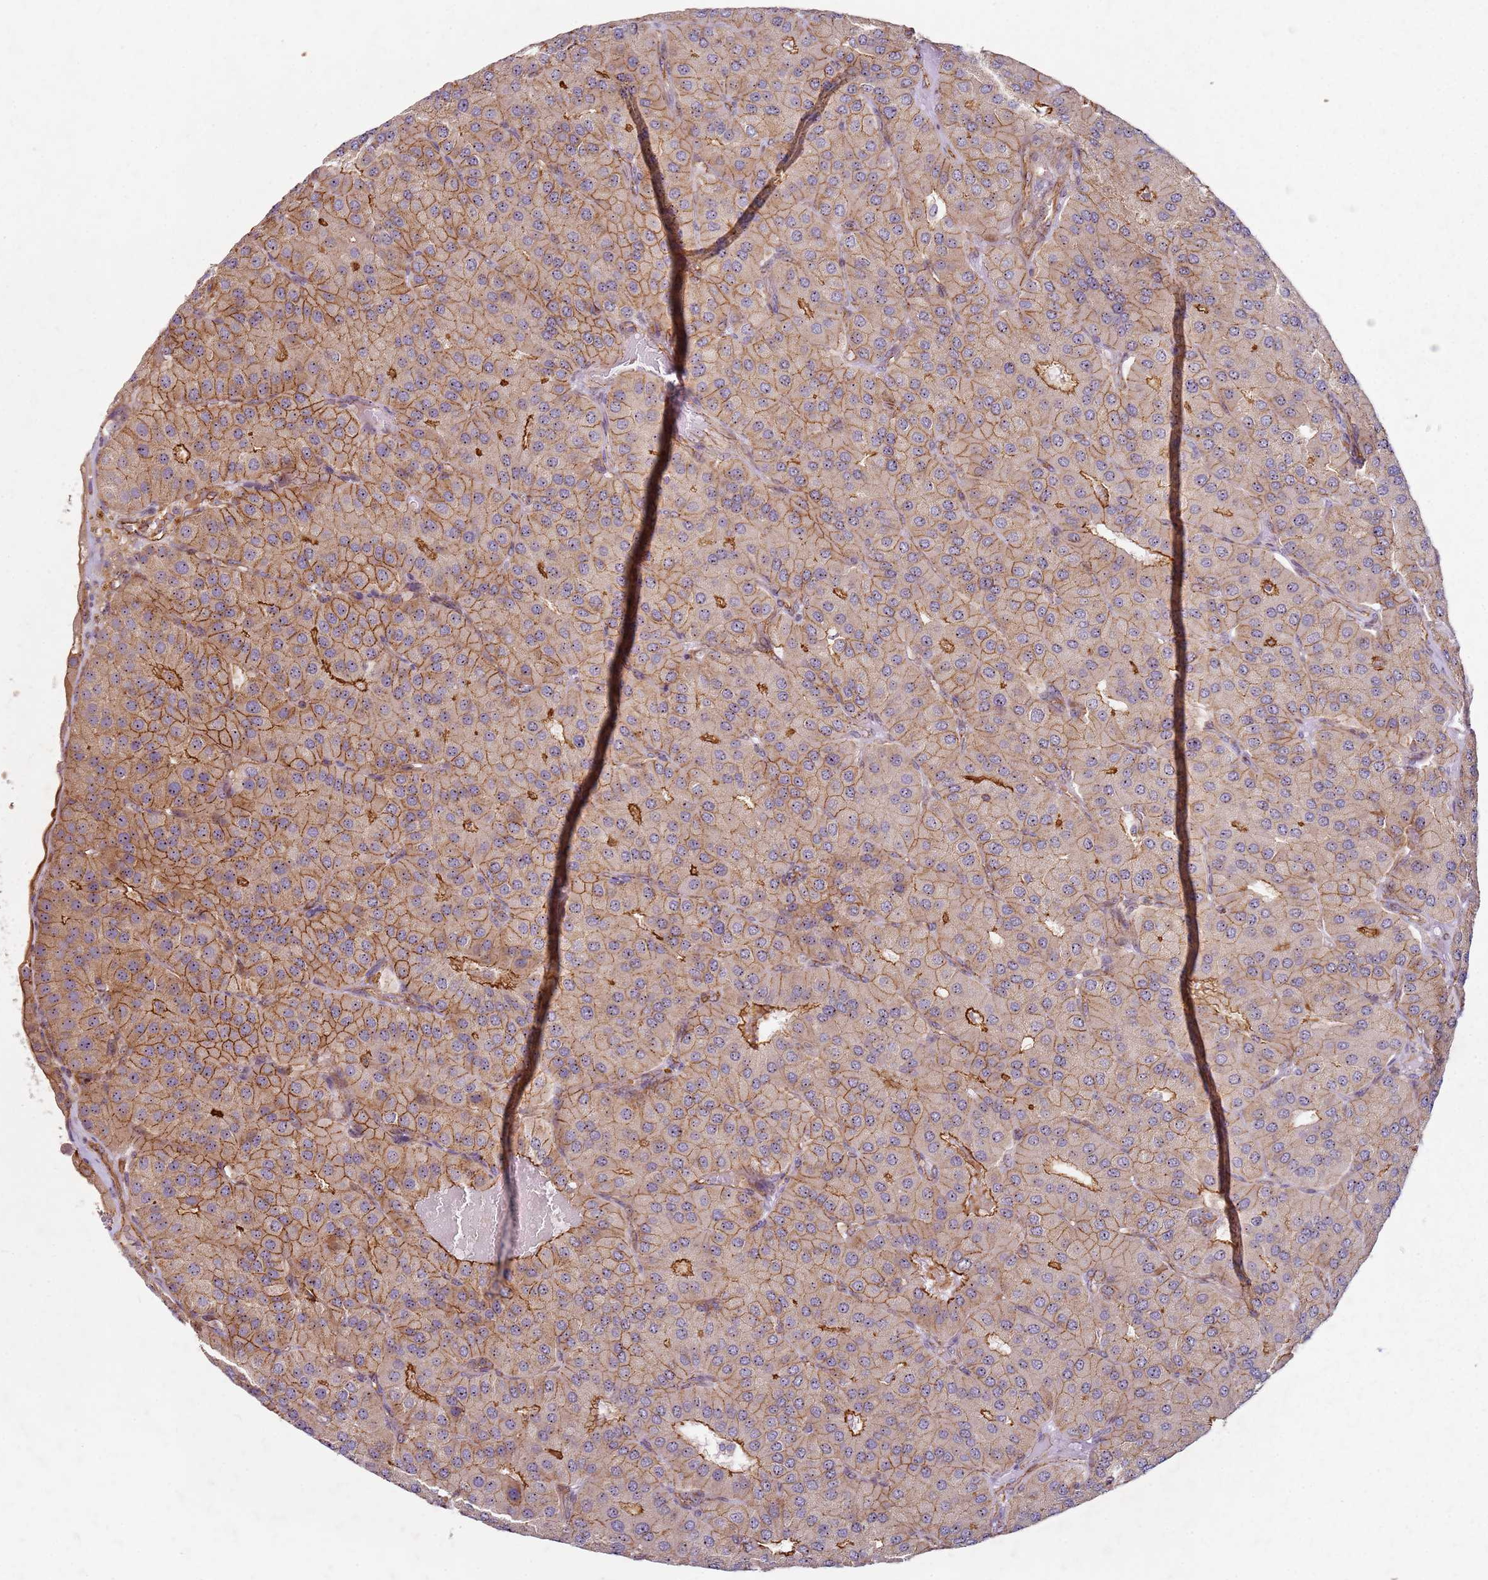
{"staining": {"intensity": "moderate", "quantity": ">75%", "location": "cytoplasmic/membranous"}, "tissue": "parathyroid gland", "cell_type": "Glandular cells", "image_type": "normal", "snomed": [{"axis": "morphology", "description": "Normal tissue, NOS"}, {"axis": "morphology", "description": "Adenoma, NOS"}, {"axis": "topography", "description": "Parathyroid gland"}], "caption": "Normal parathyroid gland reveals moderate cytoplasmic/membranous positivity in about >75% of glandular cells, visualized by immunohistochemistry.", "gene": "C2CD4B", "patient": {"sex": "female", "age": 86}}